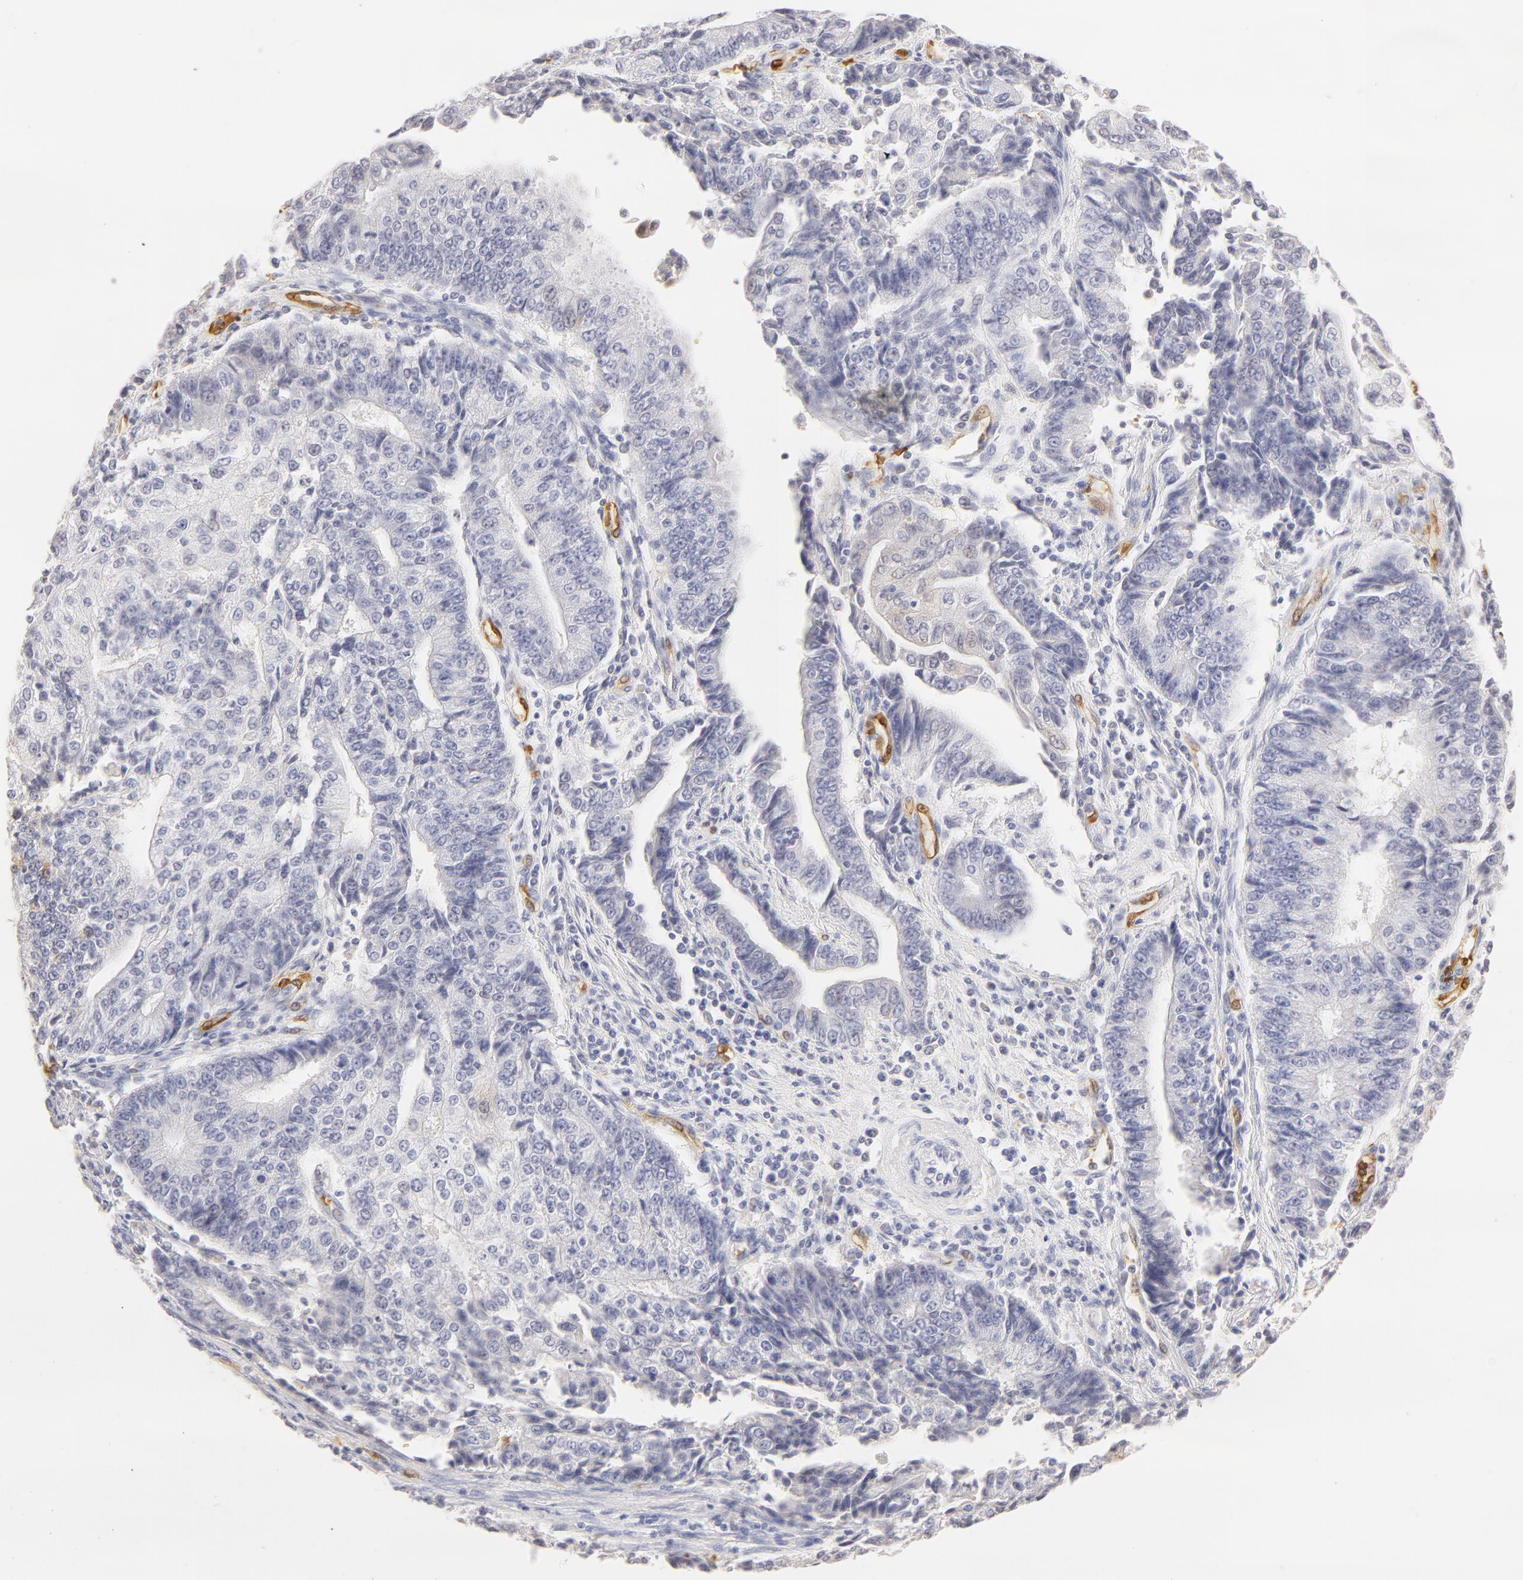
{"staining": {"intensity": "negative", "quantity": "none", "location": "none"}, "tissue": "endometrial cancer", "cell_type": "Tumor cells", "image_type": "cancer", "snomed": [{"axis": "morphology", "description": "Adenocarcinoma, NOS"}, {"axis": "topography", "description": "Endometrium"}], "caption": "Tumor cells are negative for brown protein staining in adenocarcinoma (endometrial). The staining is performed using DAB brown chromogen with nuclei counter-stained in using hematoxylin.", "gene": "CA2", "patient": {"sex": "female", "age": 75}}